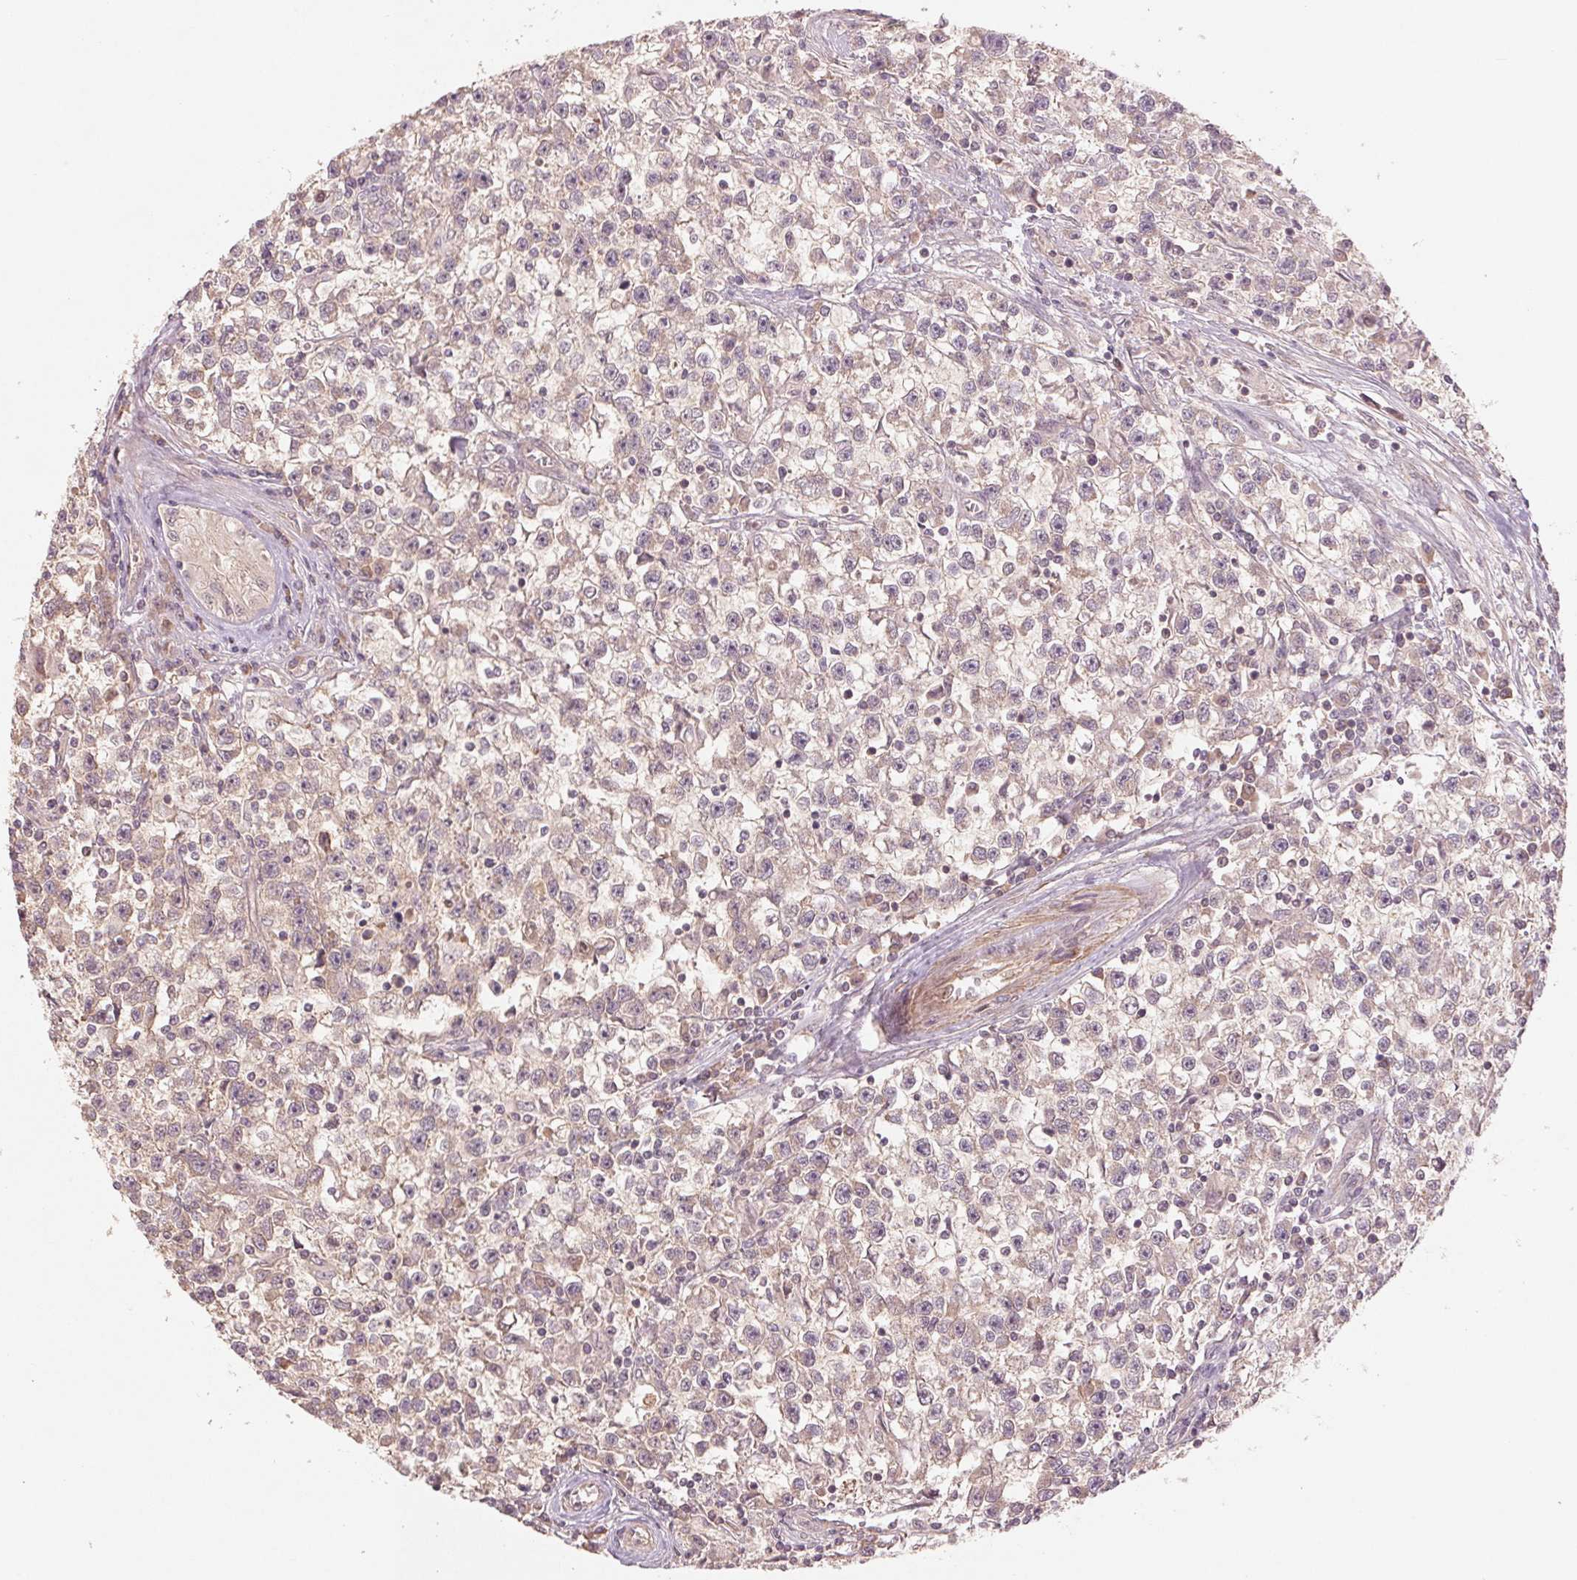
{"staining": {"intensity": "weak", "quantity": "<25%", "location": "cytoplasmic/membranous"}, "tissue": "testis cancer", "cell_type": "Tumor cells", "image_type": "cancer", "snomed": [{"axis": "morphology", "description": "Seminoma, NOS"}, {"axis": "topography", "description": "Testis"}], "caption": "Tumor cells show no significant positivity in testis cancer (seminoma).", "gene": "PPIA", "patient": {"sex": "male", "age": 31}}